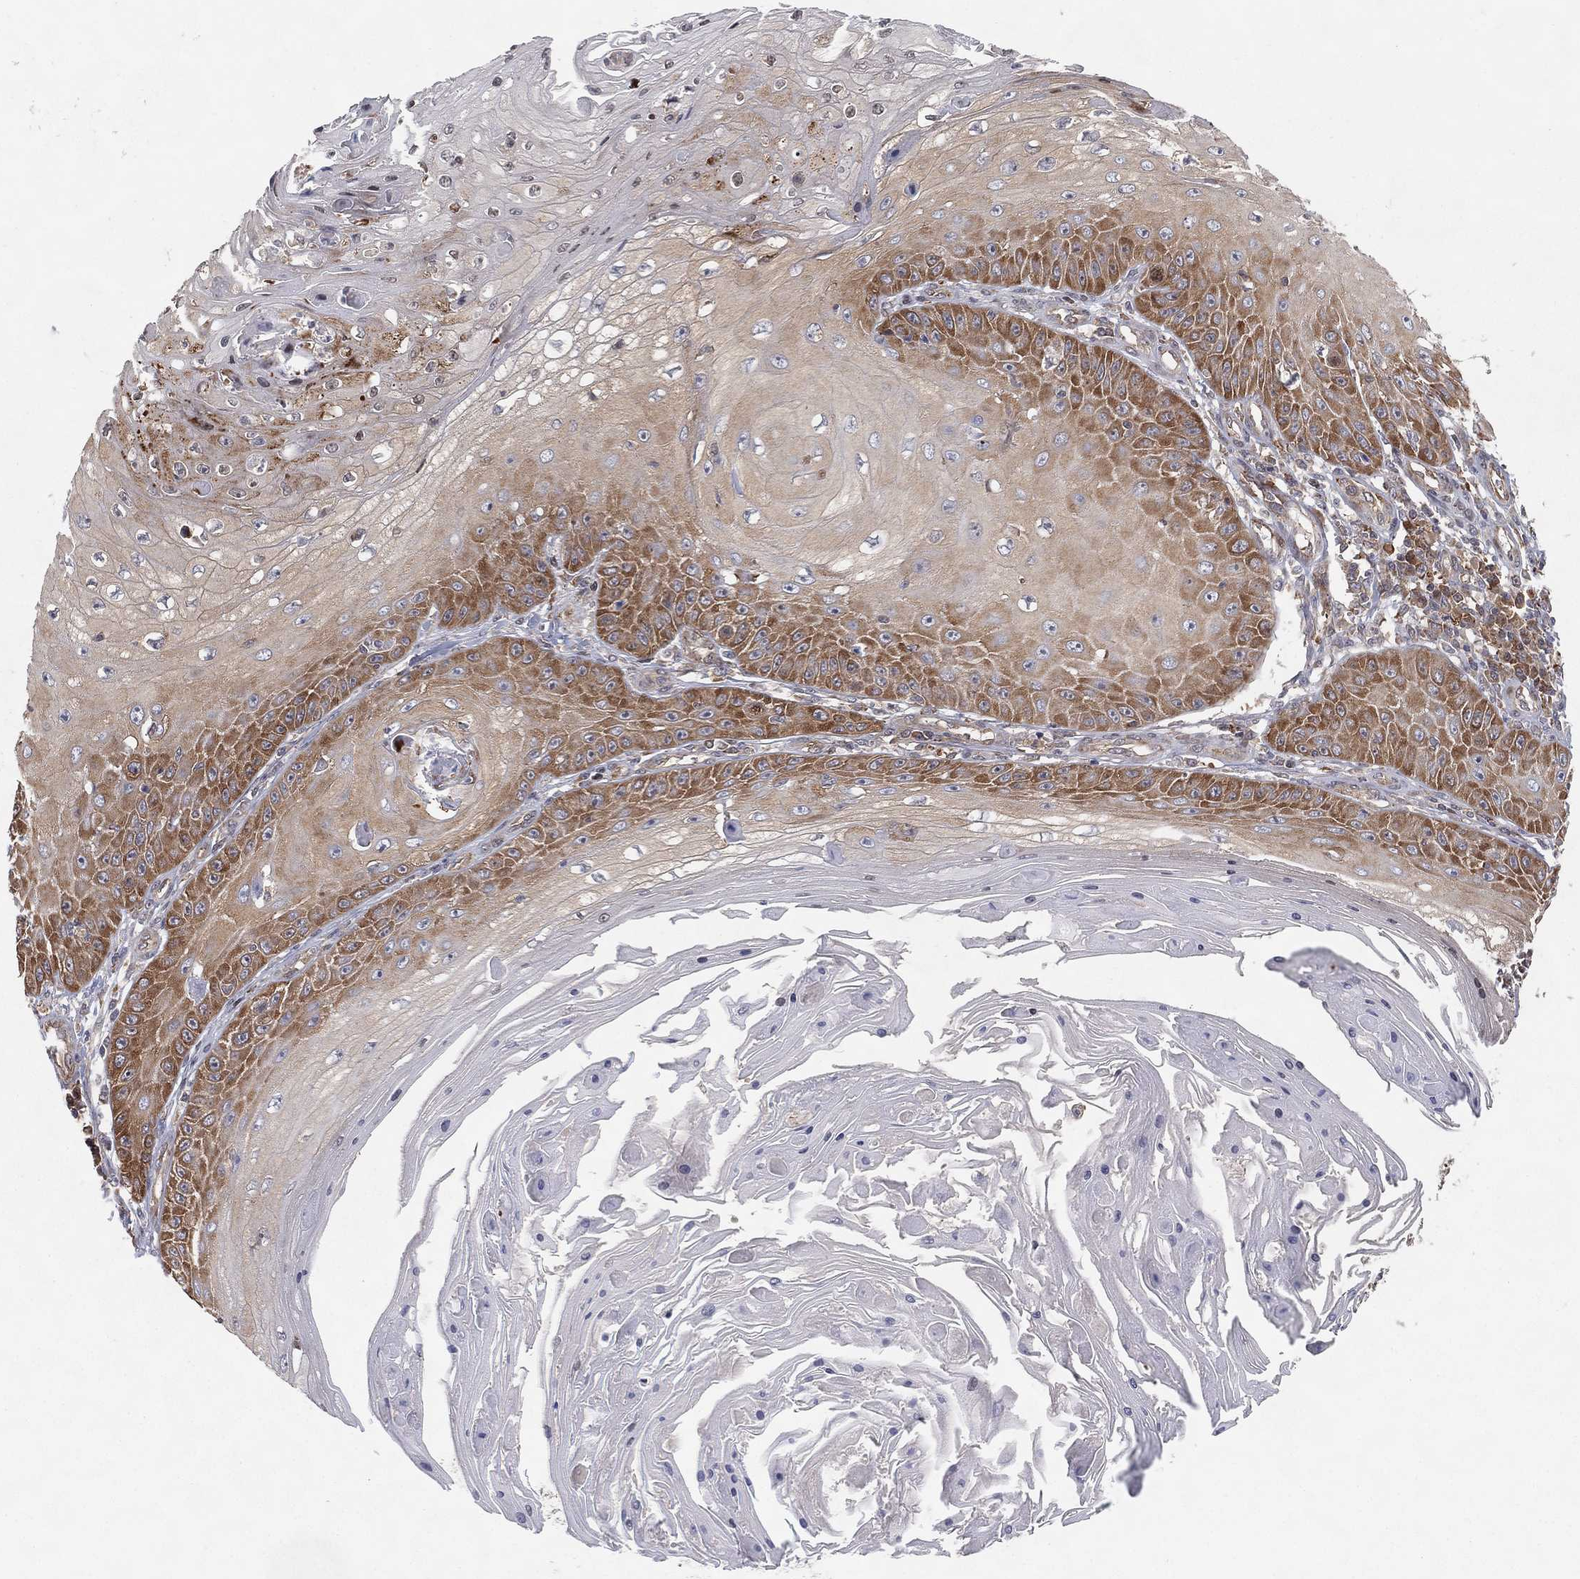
{"staining": {"intensity": "moderate", "quantity": "25%-75%", "location": "cytoplasmic/membranous"}, "tissue": "skin cancer", "cell_type": "Tumor cells", "image_type": "cancer", "snomed": [{"axis": "morphology", "description": "Squamous cell carcinoma, NOS"}, {"axis": "topography", "description": "Skin"}], "caption": "Tumor cells exhibit moderate cytoplasmic/membranous positivity in about 25%-75% of cells in skin squamous cell carcinoma.", "gene": "TMTC4", "patient": {"sex": "male", "age": 70}}